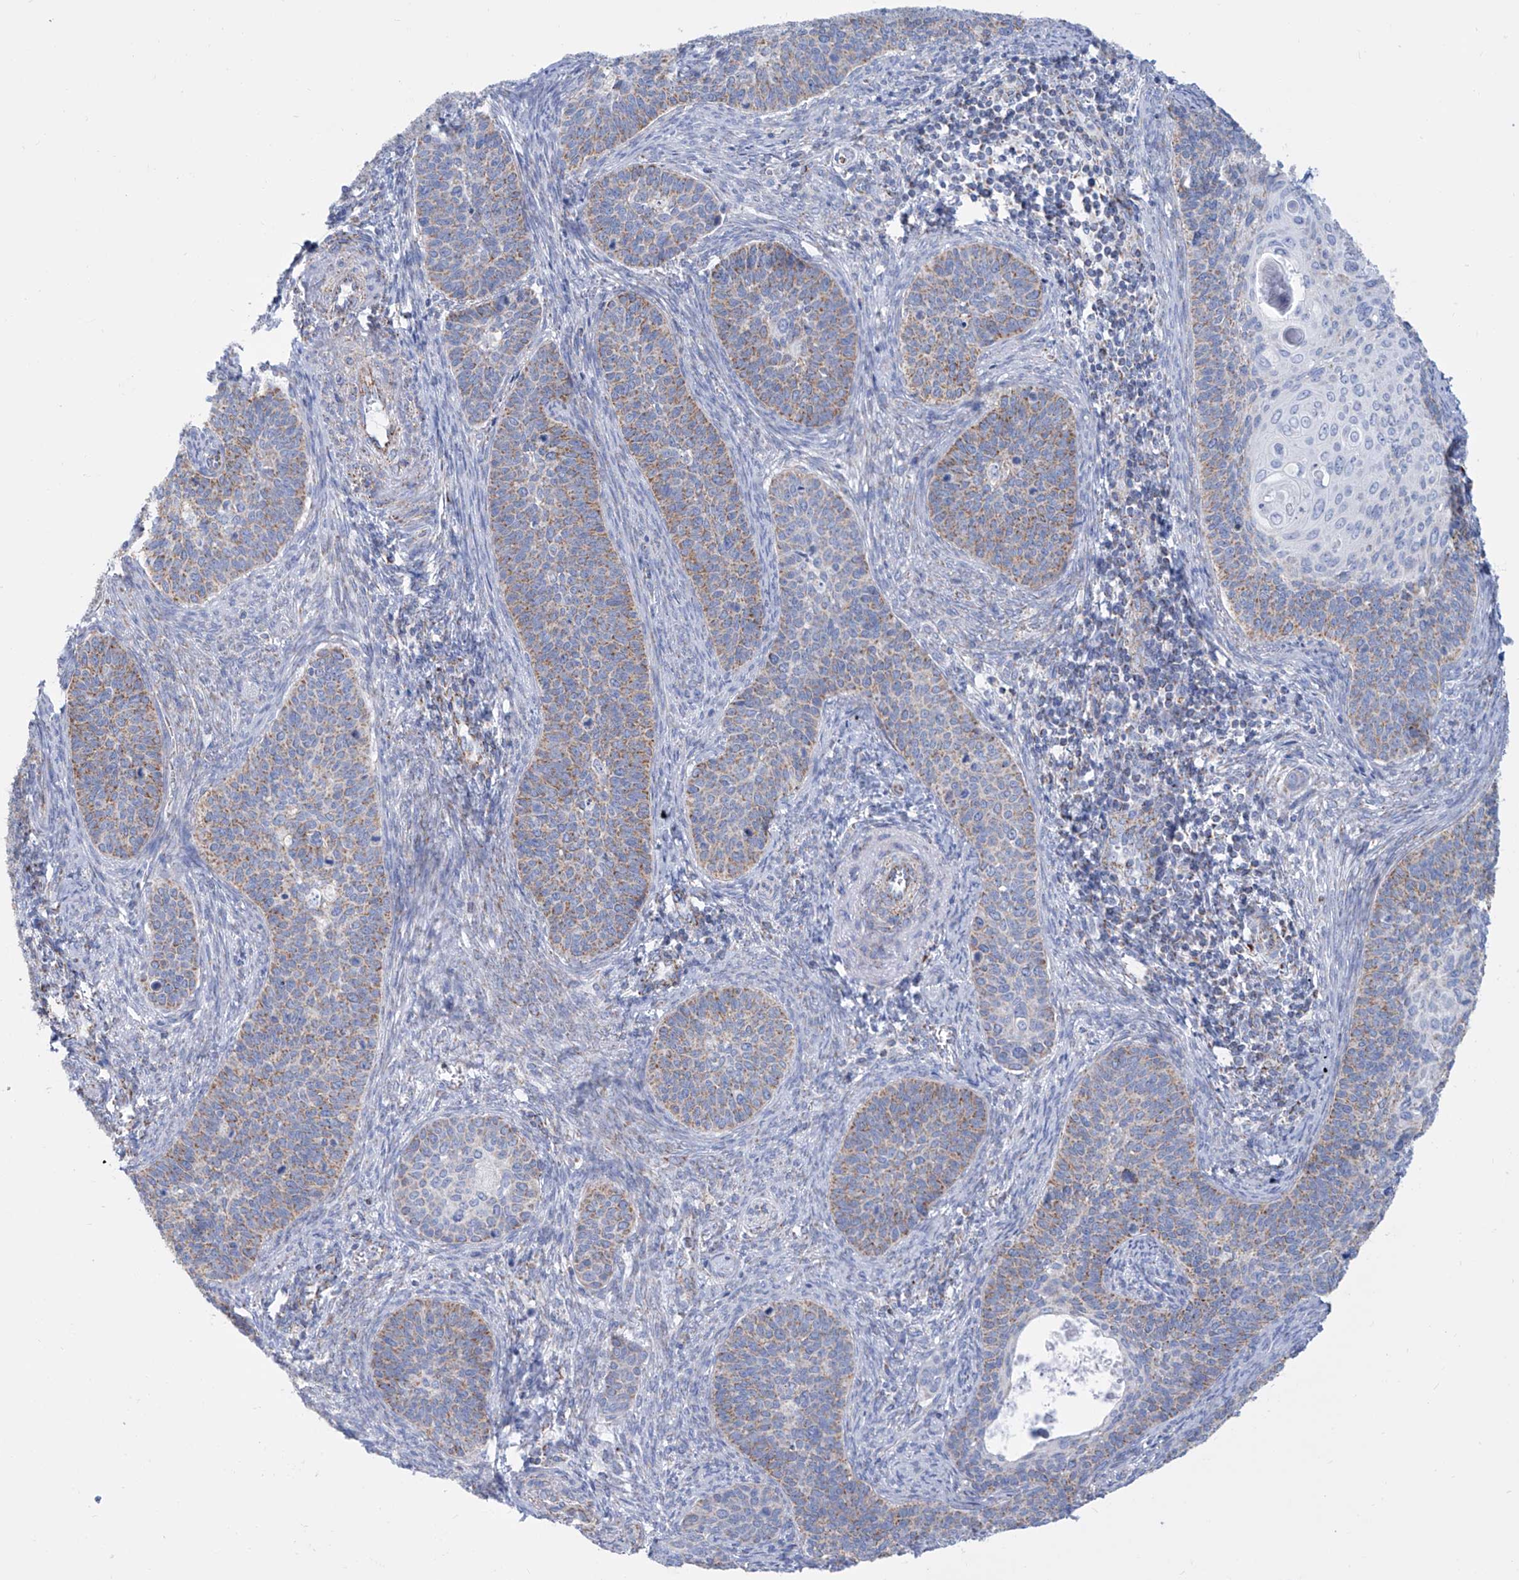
{"staining": {"intensity": "weak", "quantity": "25%-75%", "location": "cytoplasmic/membranous"}, "tissue": "cervical cancer", "cell_type": "Tumor cells", "image_type": "cancer", "snomed": [{"axis": "morphology", "description": "Squamous cell carcinoma, NOS"}, {"axis": "topography", "description": "Cervix"}], "caption": "Immunohistochemical staining of human cervical squamous cell carcinoma exhibits low levels of weak cytoplasmic/membranous protein positivity in about 25%-75% of tumor cells.", "gene": "ALDH6A1", "patient": {"sex": "female", "age": 33}}